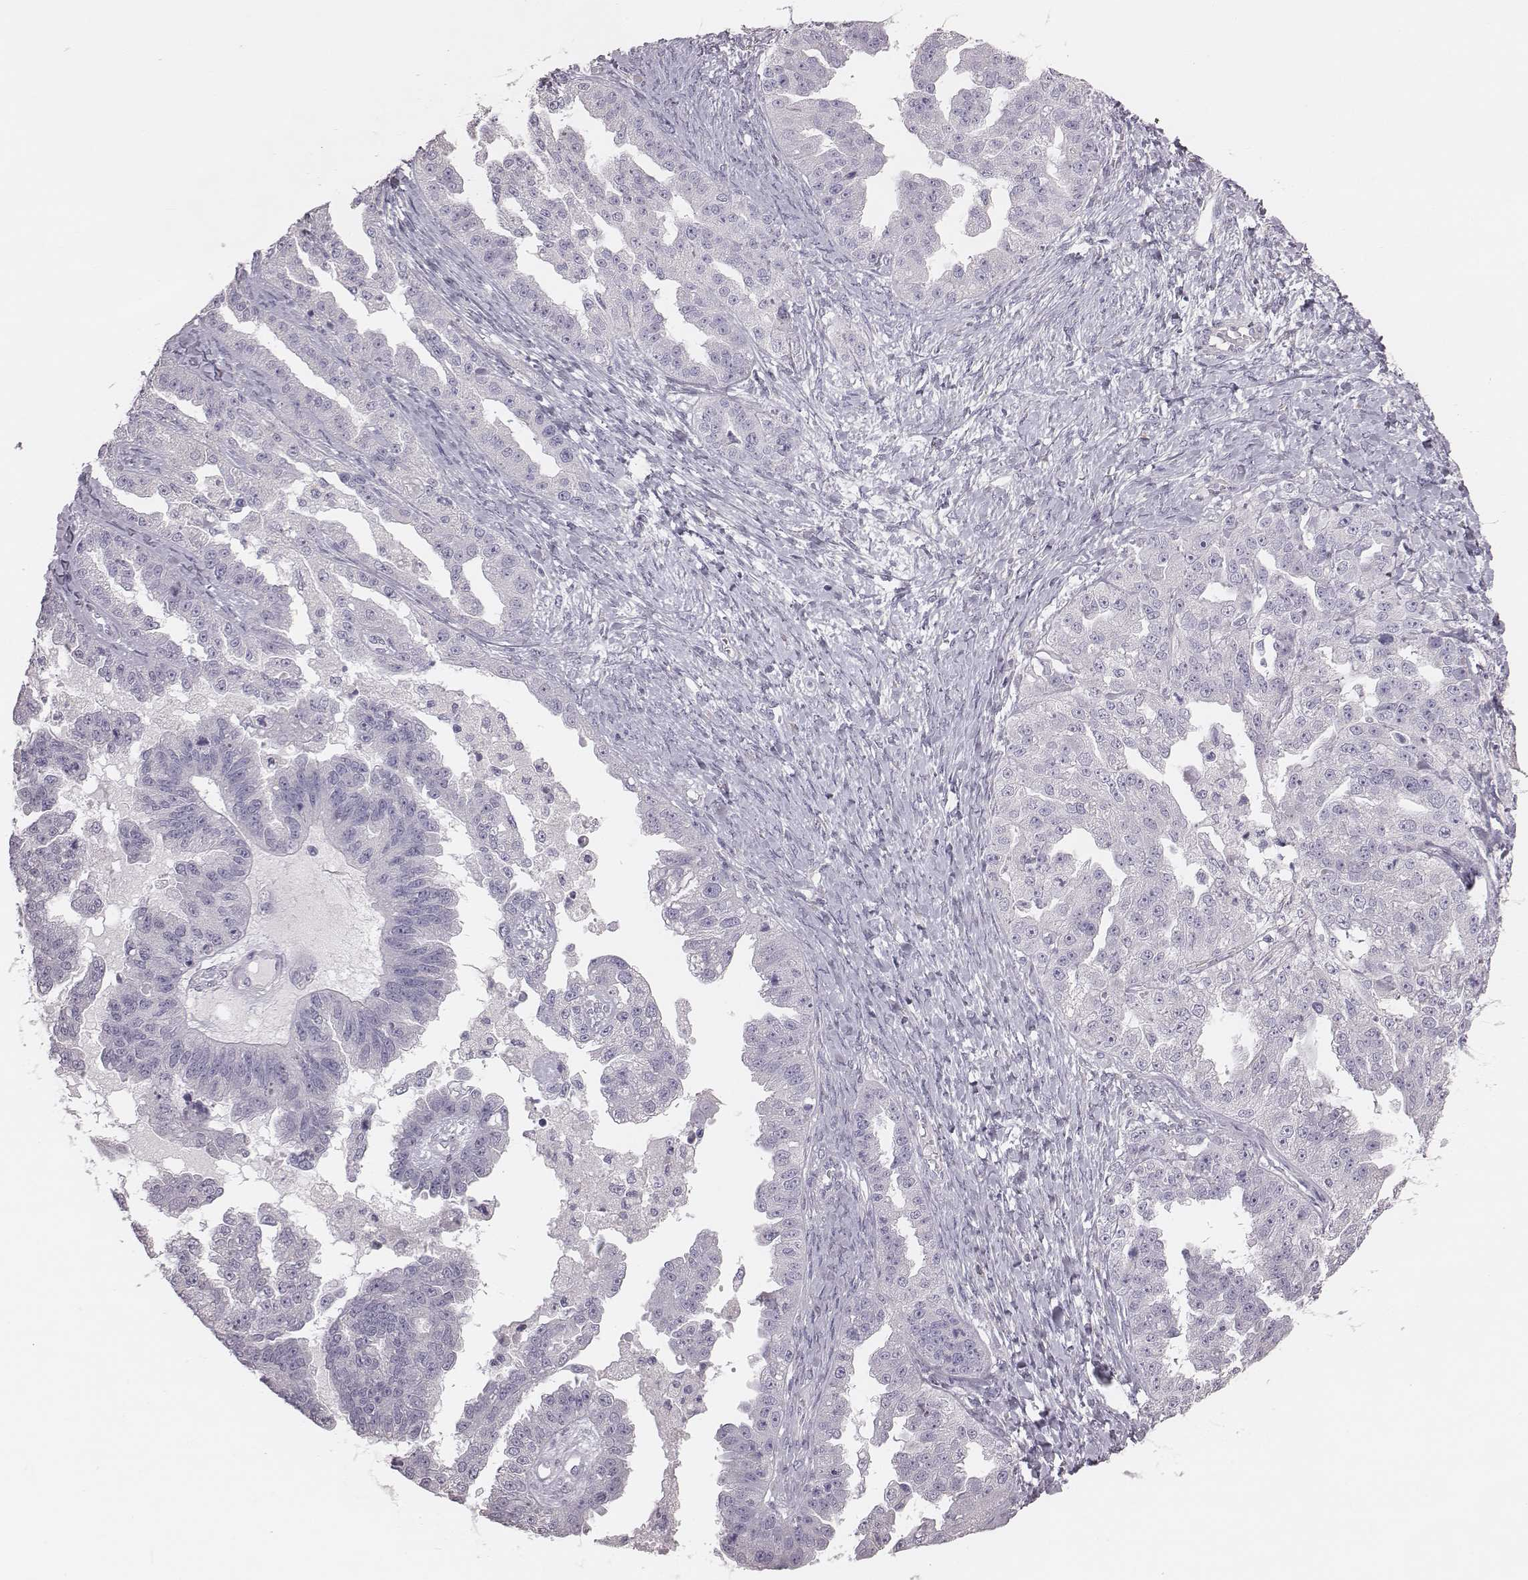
{"staining": {"intensity": "negative", "quantity": "none", "location": "none"}, "tissue": "ovarian cancer", "cell_type": "Tumor cells", "image_type": "cancer", "snomed": [{"axis": "morphology", "description": "Cystadenocarcinoma, serous, NOS"}, {"axis": "topography", "description": "Ovary"}], "caption": "IHC photomicrograph of human ovarian cancer (serous cystadenocarcinoma) stained for a protein (brown), which displays no positivity in tumor cells. Brightfield microscopy of IHC stained with DAB (3,3'-diaminobenzidine) (brown) and hematoxylin (blue), captured at high magnification.", "gene": "C6orf58", "patient": {"sex": "female", "age": 58}}